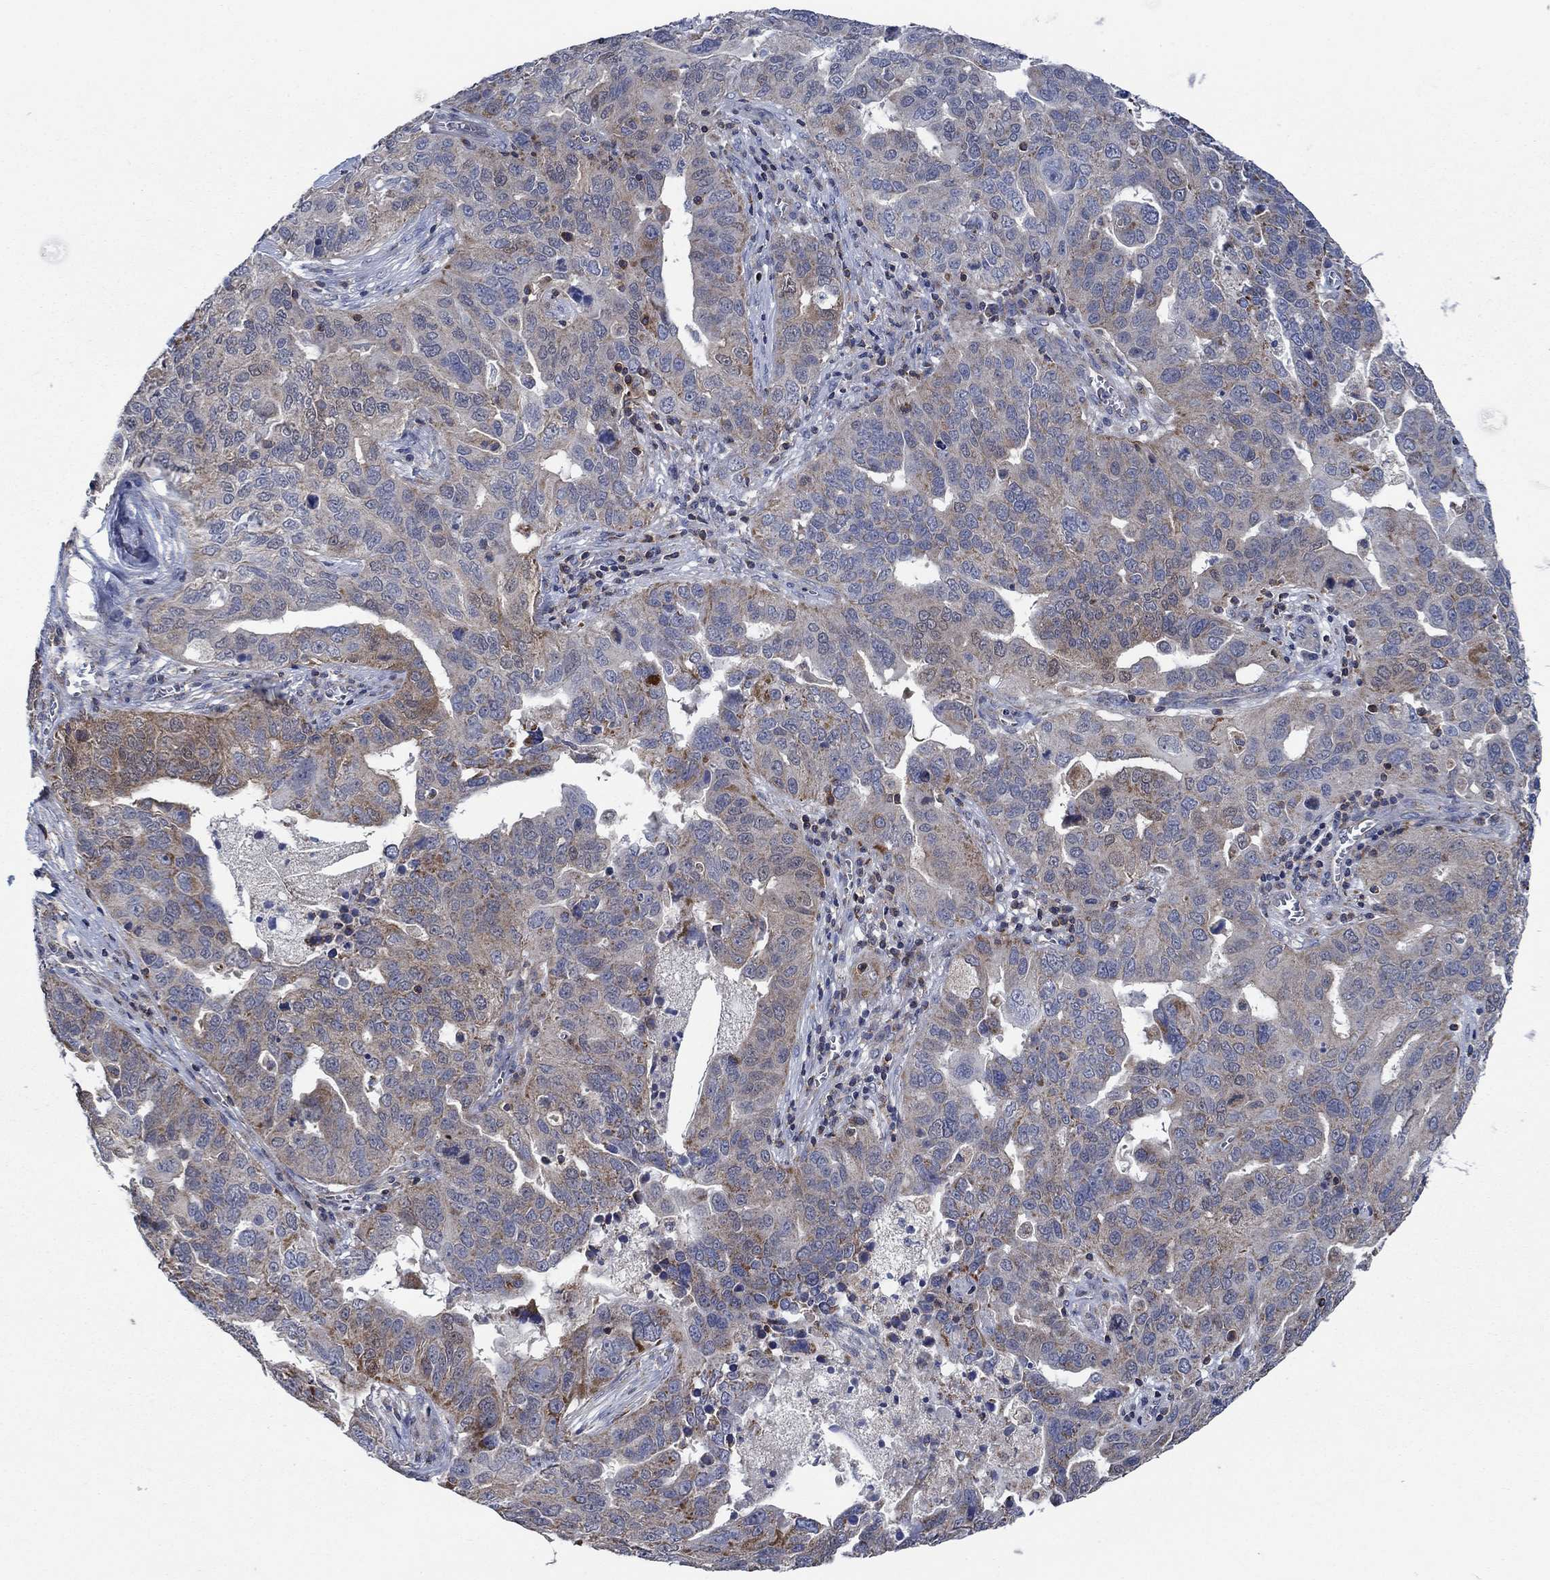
{"staining": {"intensity": "weak", "quantity": ">75%", "location": "cytoplasmic/membranous"}, "tissue": "ovarian cancer", "cell_type": "Tumor cells", "image_type": "cancer", "snomed": [{"axis": "morphology", "description": "Carcinoma, endometroid"}, {"axis": "topography", "description": "Soft tissue"}, {"axis": "topography", "description": "Ovary"}], "caption": "Endometroid carcinoma (ovarian) stained with a protein marker reveals weak staining in tumor cells.", "gene": "STXBP6", "patient": {"sex": "female", "age": 52}}